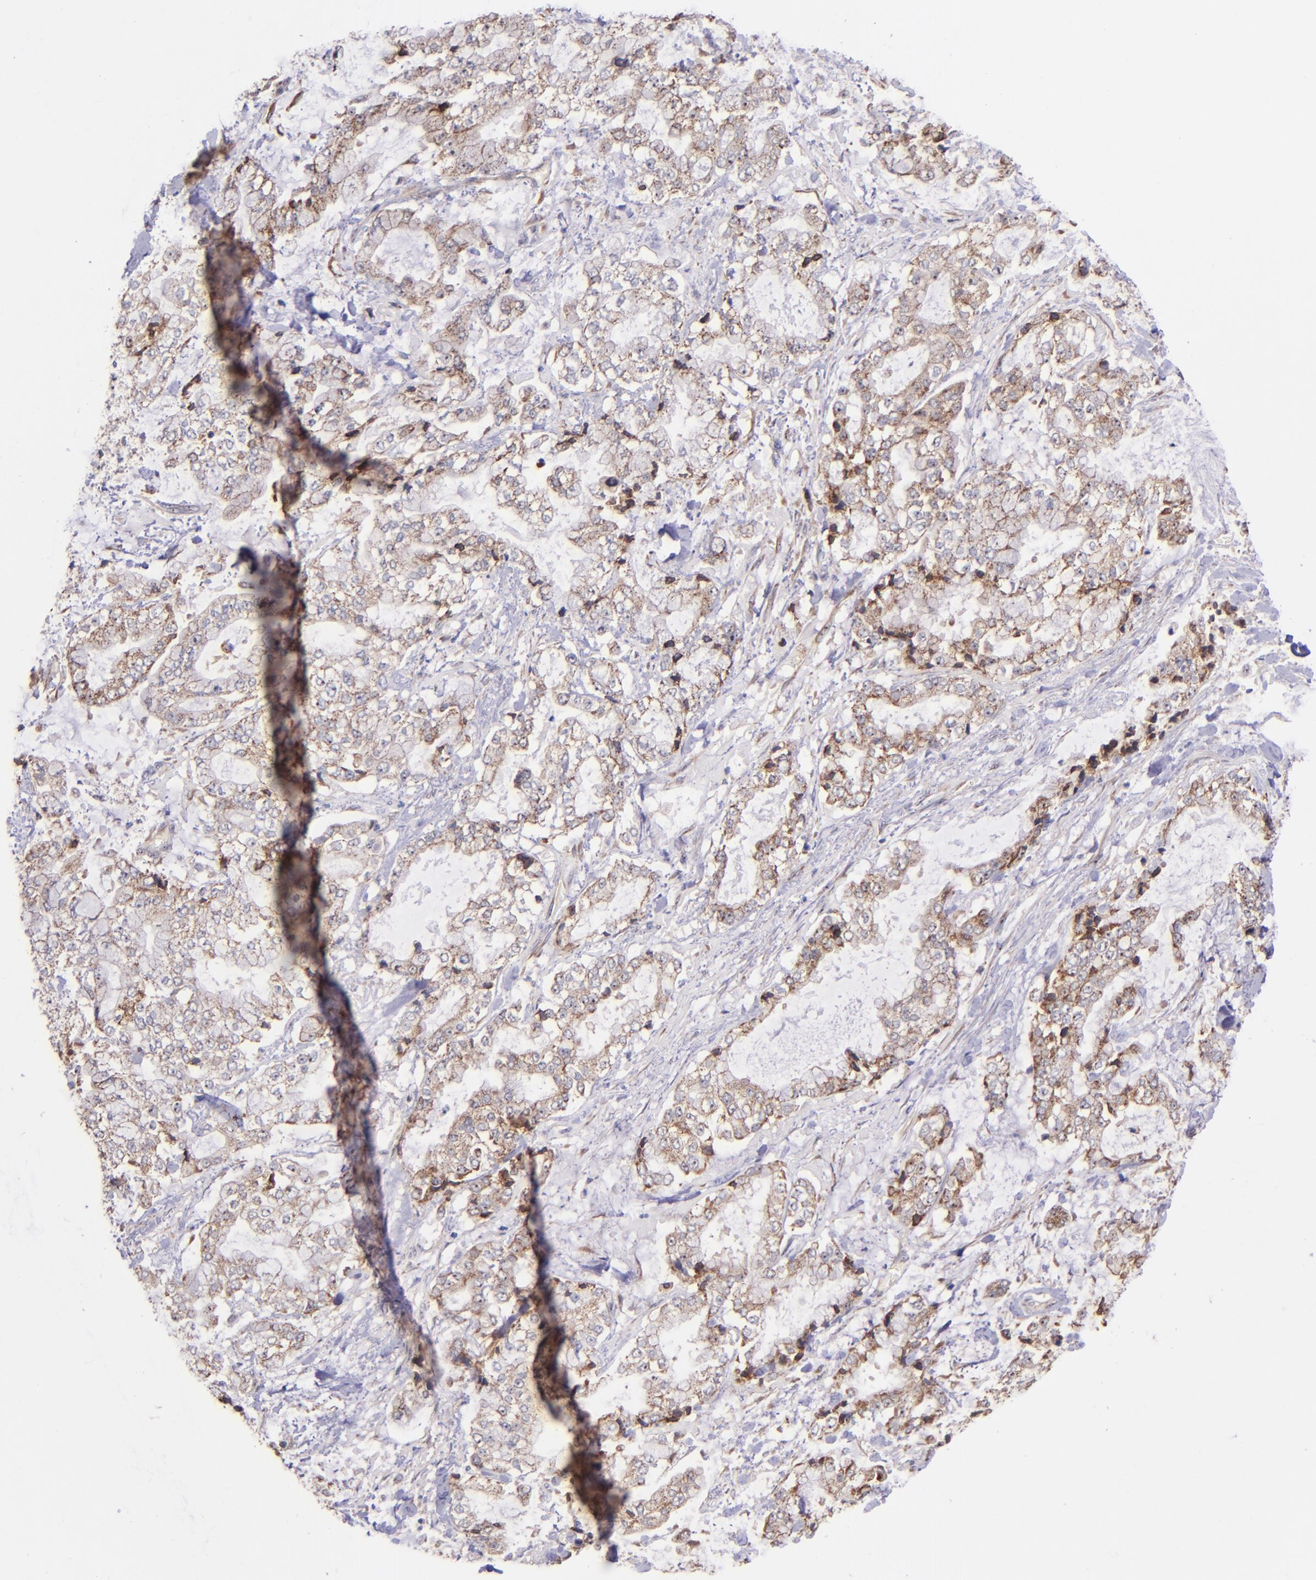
{"staining": {"intensity": "moderate", "quantity": ">75%", "location": "cytoplasmic/membranous"}, "tissue": "stomach cancer", "cell_type": "Tumor cells", "image_type": "cancer", "snomed": [{"axis": "morphology", "description": "Normal tissue, NOS"}, {"axis": "morphology", "description": "Adenocarcinoma, NOS"}, {"axis": "topography", "description": "Stomach, upper"}, {"axis": "topography", "description": "Stomach"}], "caption": "This is an image of immunohistochemistry staining of stomach adenocarcinoma, which shows moderate expression in the cytoplasmic/membranous of tumor cells.", "gene": "SHC1", "patient": {"sex": "male", "age": 76}}